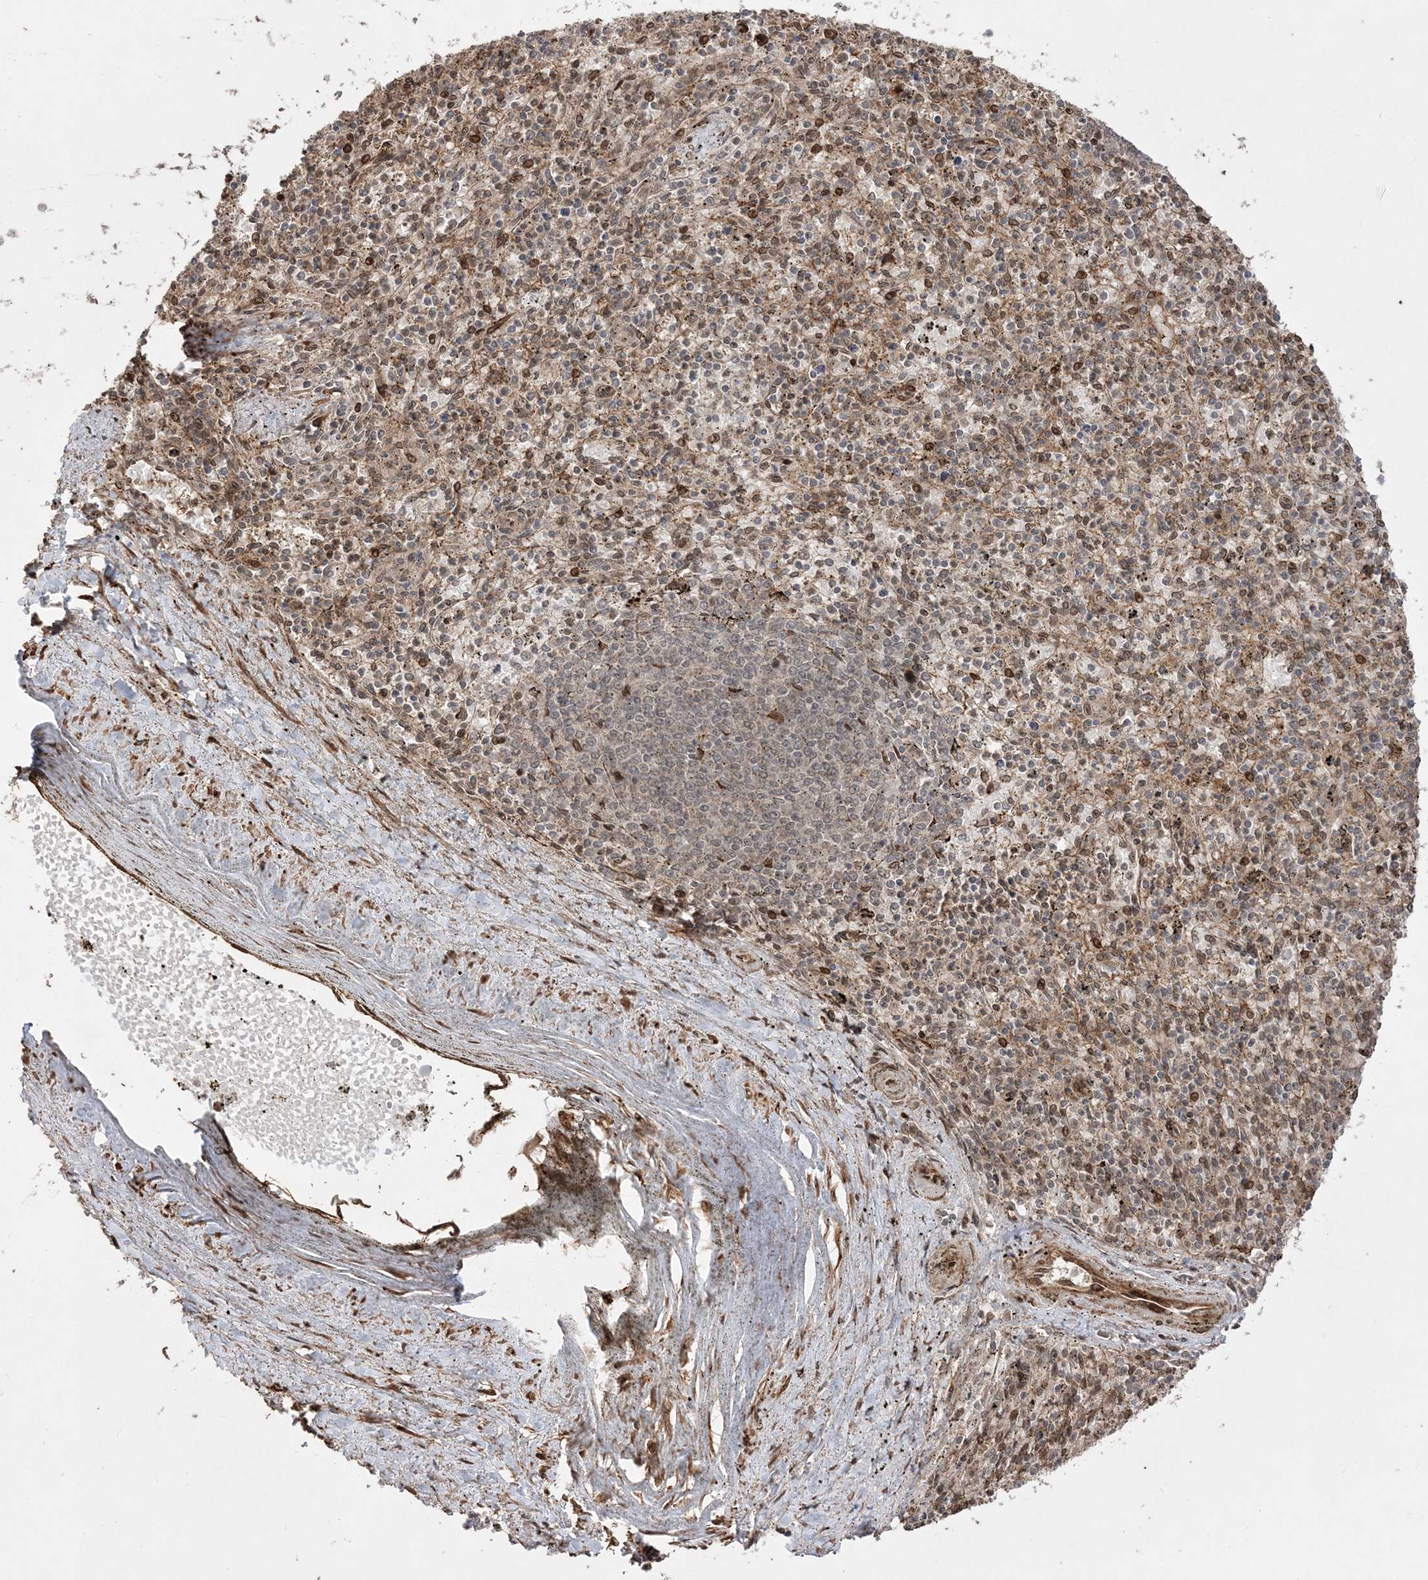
{"staining": {"intensity": "moderate", "quantity": "25%-75%", "location": "cytoplasmic/membranous,nuclear"}, "tissue": "spleen", "cell_type": "Cells in red pulp", "image_type": "normal", "snomed": [{"axis": "morphology", "description": "Normal tissue, NOS"}, {"axis": "topography", "description": "Spleen"}], "caption": "Protein analysis of benign spleen demonstrates moderate cytoplasmic/membranous,nuclear positivity in about 25%-75% of cells in red pulp. (DAB (3,3'-diaminobenzidine) = brown stain, brightfield microscopy at high magnification).", "gene": "ETAA1", "patient": {"sex": "male", "age": 72}}